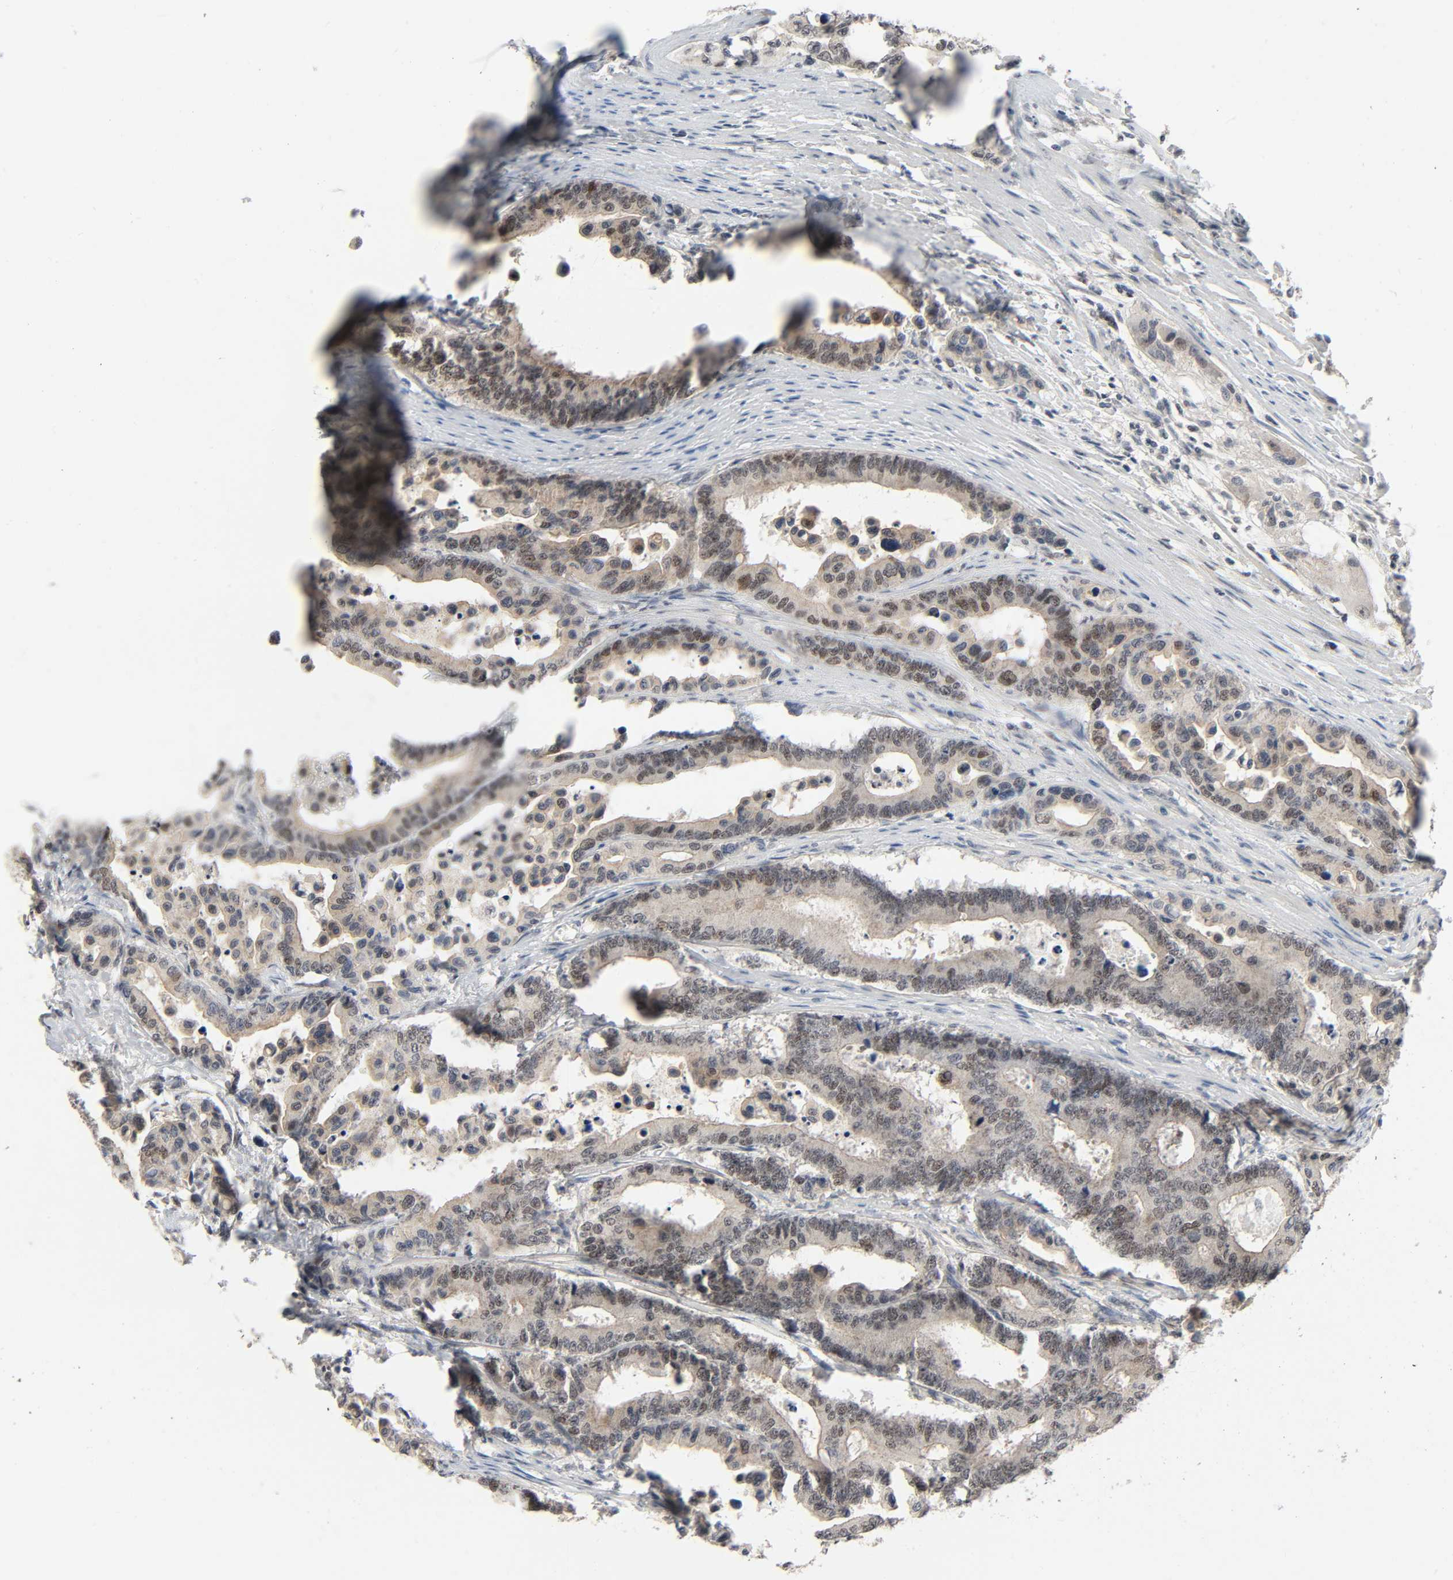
{"staining": {"intensity": "weak", "quantity": ">75%", "location": "cytoplasmic/membranous,nuclear"}, "tissue": "colorectal cancer", "cell_type": "Tumor cells", "image_type": "cancer", "snomed": [{"axis": "morphology", "description": "Normal tissue, NOS"}, {"axis": "morphology", "description": "Adenocarcinoma, NOS"}, {"axis": "topography", "description": "Colon"}], "caption": "This is an image of IHC staining of adenocarcinoma (colorectal), which shows weak expression in the cytoplasmic/membranous and nuclear of tumor cells.", "gene": "MAPKAPK5", "patient": {"sex": "male", "age": 82}}